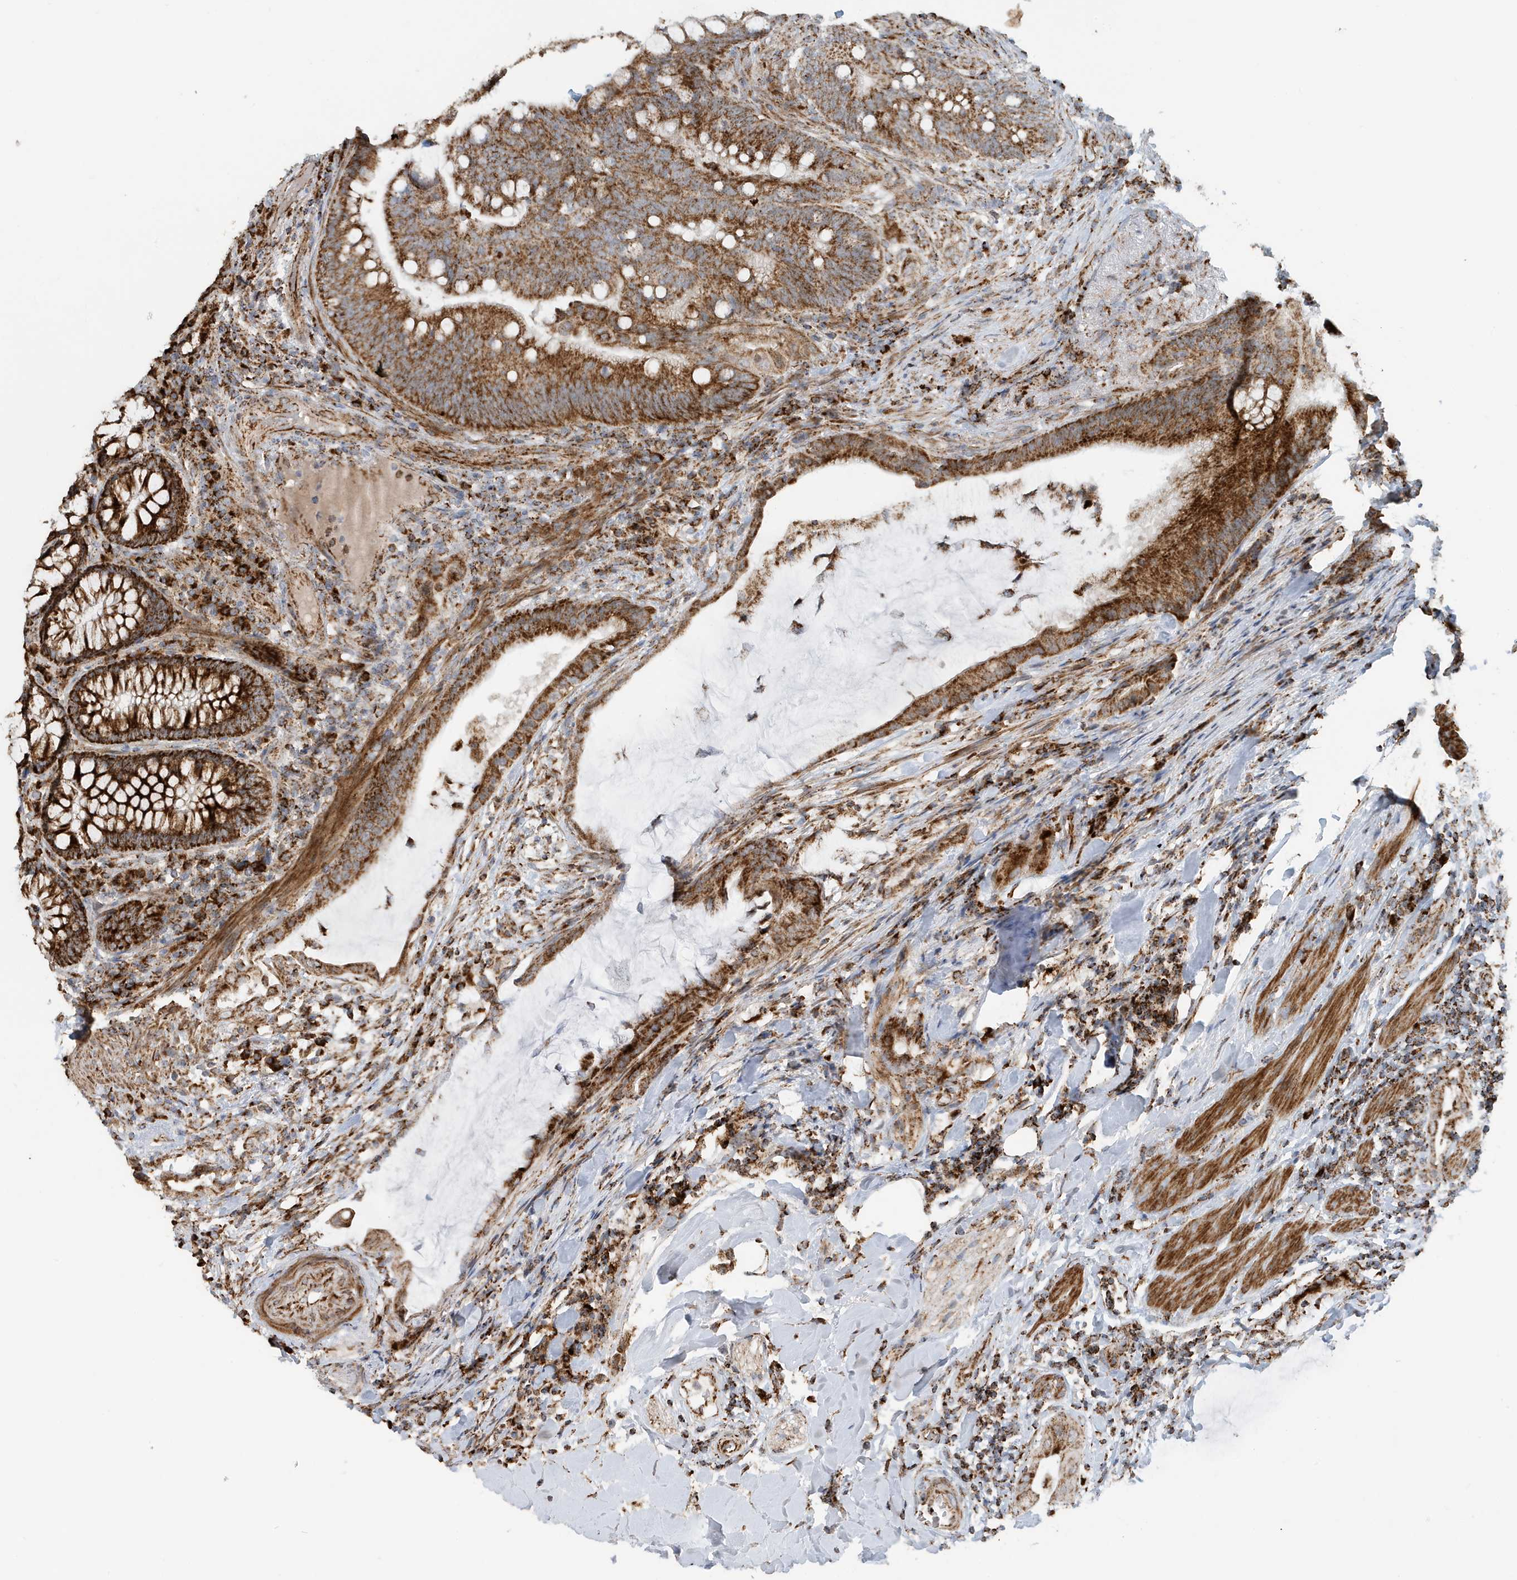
{"staining": {"intensity": "strong", "quantity": ">75%", "location": "cytoplasmic/membranous"}, "tissue": "colorectal cancer", "cell_type": "Tumor cells", "image_type": "cancer", "snomed": [{"axis": "morphology", "description": "Adenocarcinoma, NOS"}, {"axis": "topography", "description": "Colon"}], "caption": "Colorectal cancer (adenocarcinoma) was stained to show a protein in brown. There is high levels of strong cytoplasmic/membranous staining in approximately >75% of tumor cells. (brown staining indicates protein expression, while blue staining denotes nuclei).", "gene": "MAN1A1", "patient": {"sex": "female", "age": 66}}